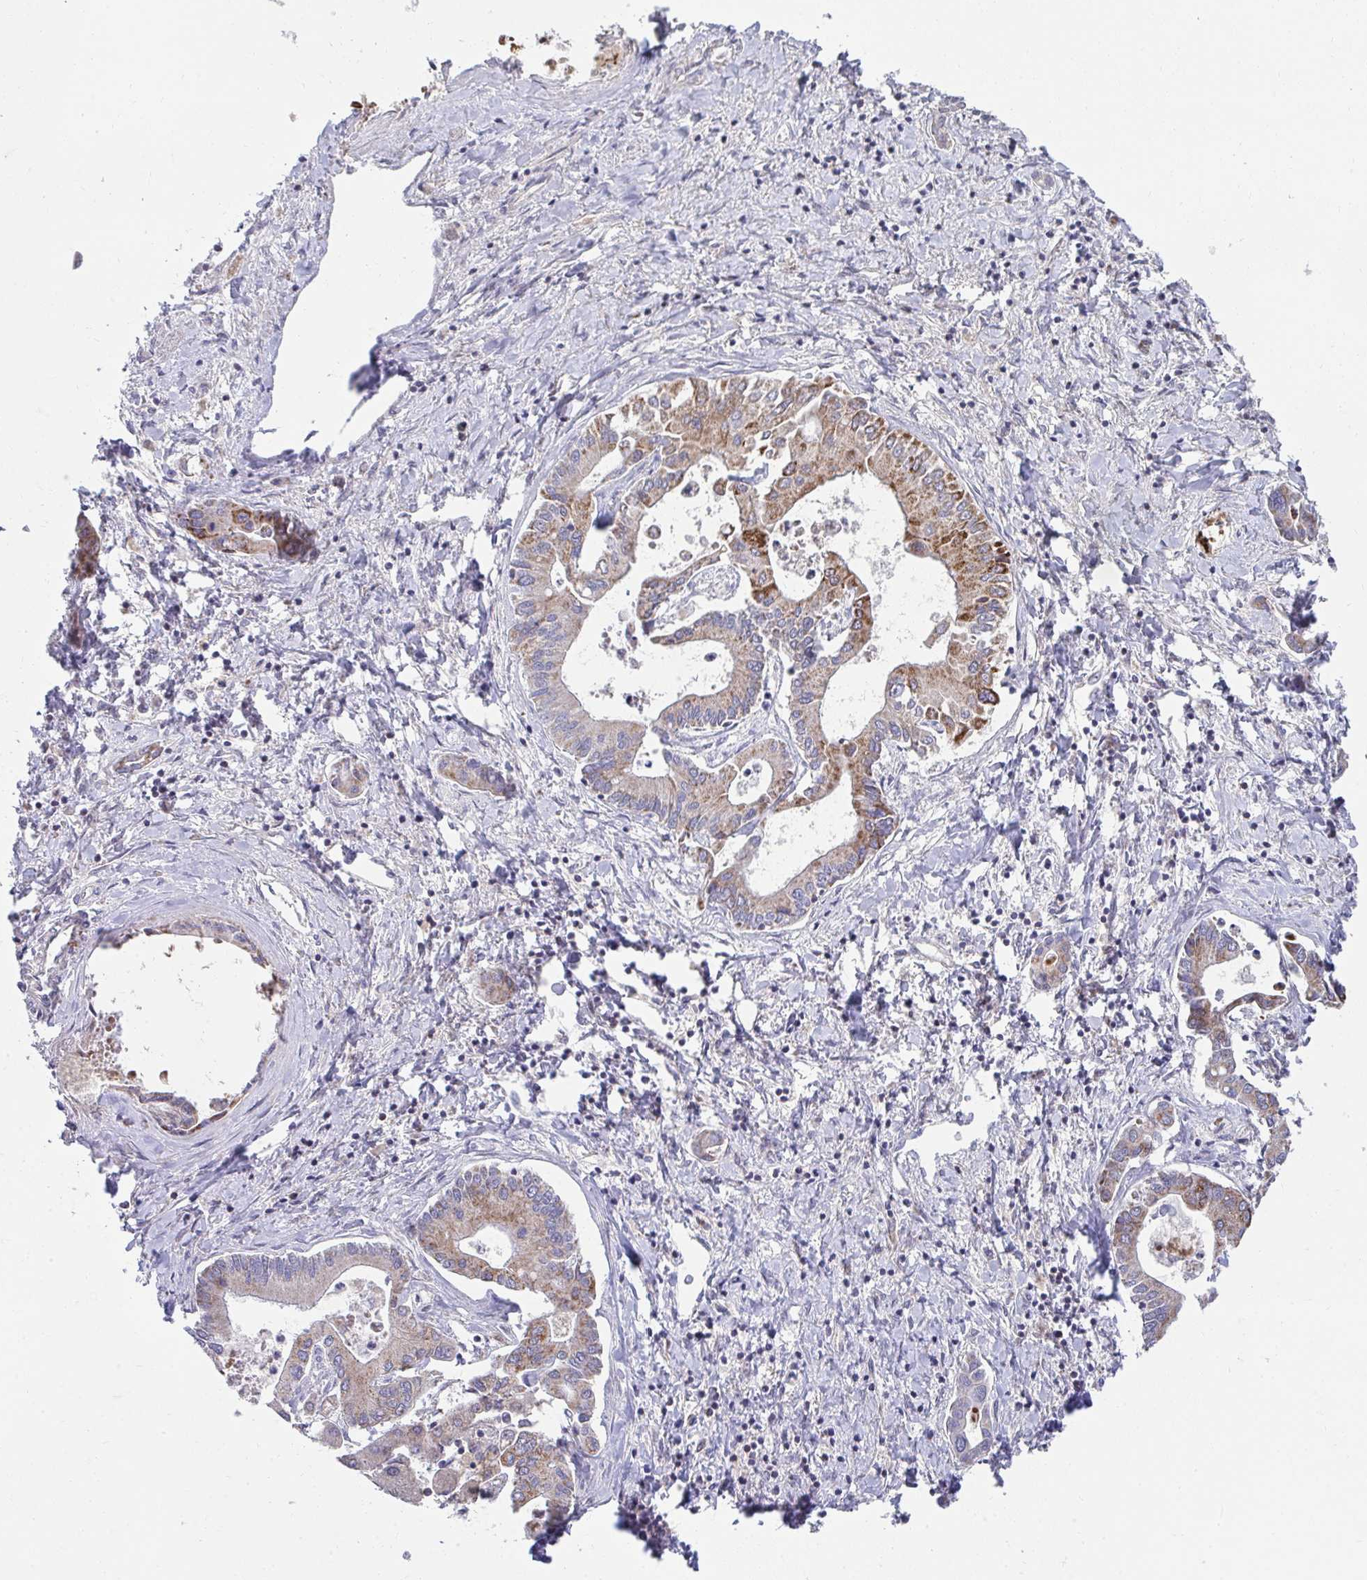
{"staining": {"intensity": "moderate", "quantity": "25%-75%", "location": "cytoplasmic/membranous"}, "tissue": "liver cancer", "cell_type": "Tumor cells", "image_type": "cancer", "snomed": [{"axis": "morphology", "description": "Cholangiocarcinoma"}, {"axis": "topography", "description": "Liver"}], "caption": "Immunohistochemical staining of liver cancer shows medium levels of moderate cytoplasmic/membranous protein staining in about 25%-75% of tumor cells. (DAB (3,3'-diaminobenzidine) IHC with brightfield microscopy, high magnification).", "gene": "PRRG3", "patient": {"sex": "male", "age": 66}}